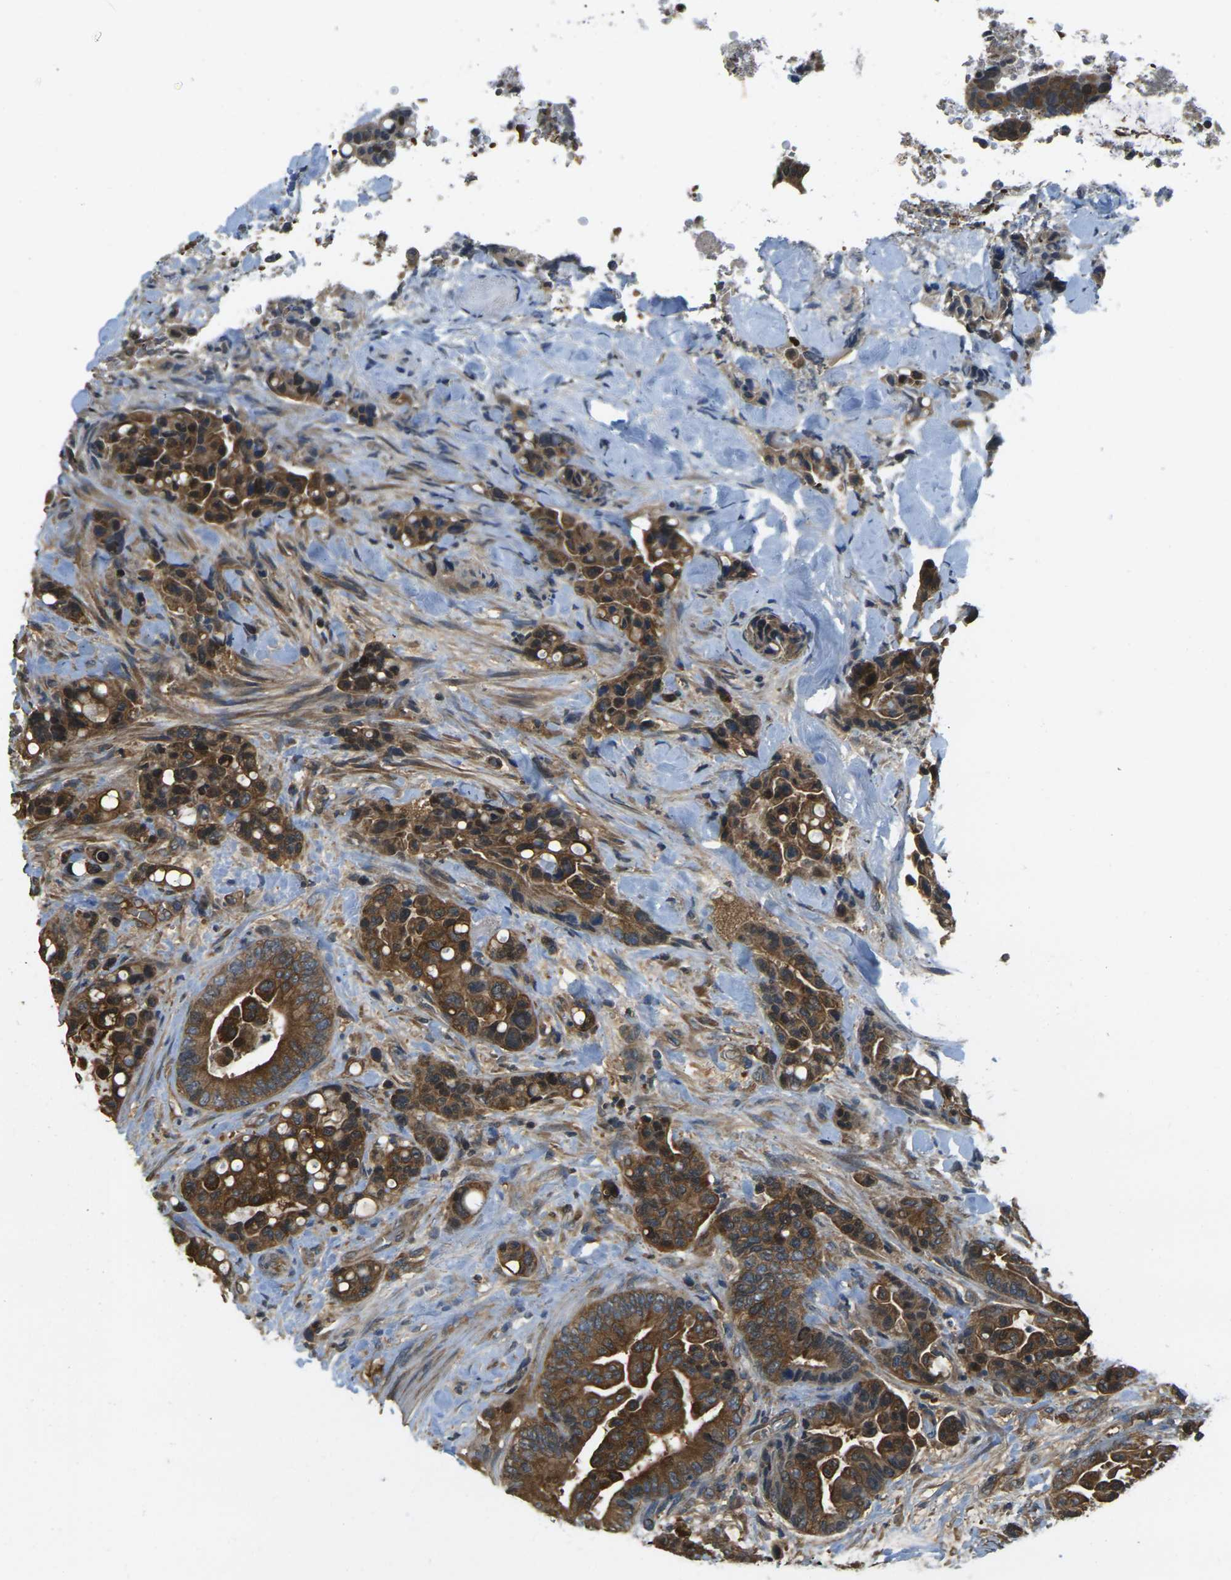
{"staining": {"intensity": "strong", "quantity": ">75%", "location": "cytoplasmic/membranous"}, "tissue": "colorectal cancer", "cell_type": "Tumor cells", "image_type": "cancer", "snomed": [{"axis": "morphology", "description": "Normal tissue, NOS"}, {"axis": "morphology", "description": "Adenocarcinoma, NOS"}, {"axis": "topography", "description": "Colon"}], "caption": "High-power microscopy captured an IHC micrograph of colorectal cancer, revealing strong cytoplasmic/membranous staining in approximately >75% of tumor cells.", "gene": "CAST", "patient": {"sex": "male", "age": 82}}